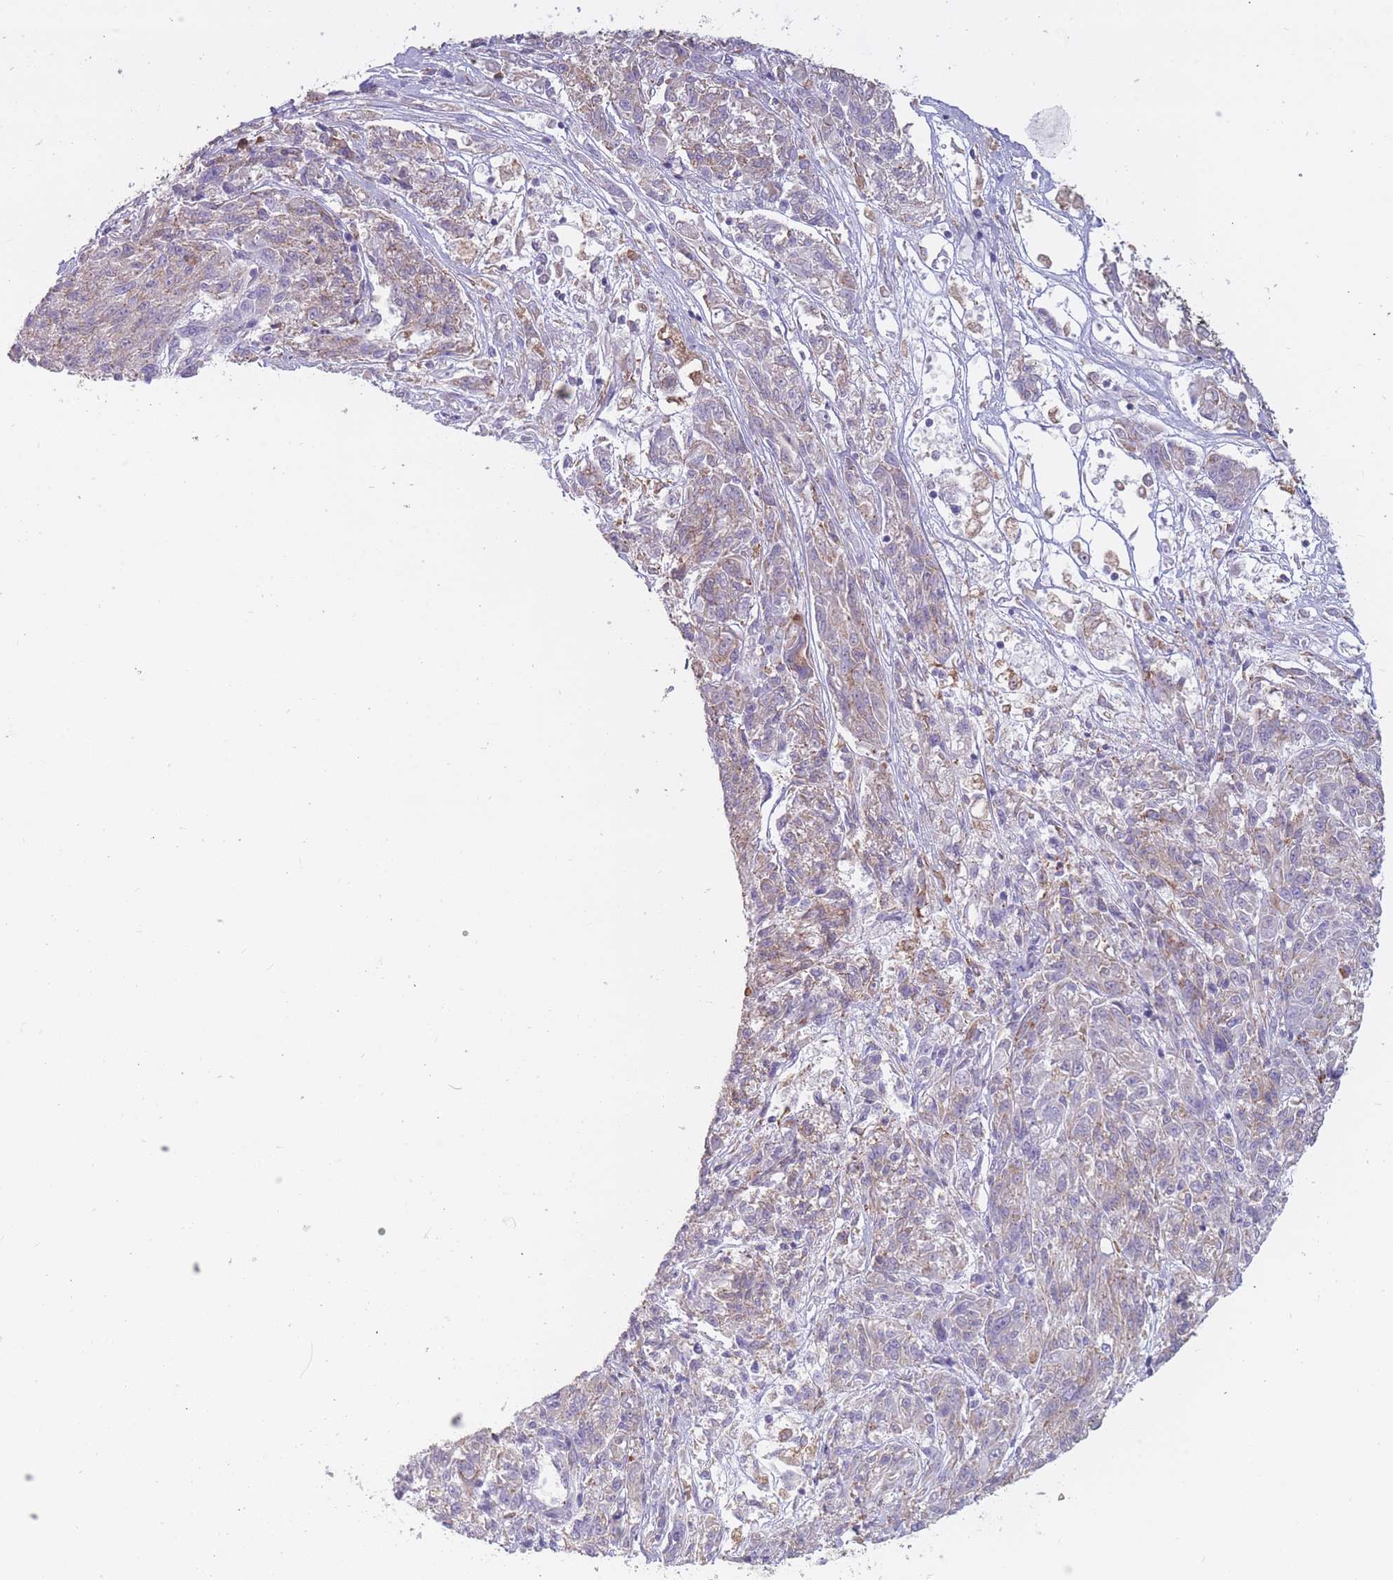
{"staining": {"intensity": "weak", "quantity": "25%-75%", "location": "cytoplasmic/membranous"}, "tissue": "melanoma", "cell_type": "Tumor cells", "image_type": "cancer", "snomed": [{"axis": "morphology", "description": "Malignant melanoma, NOS"}, {"axis": "topography", "description": "Skin"}], "caption": "Brown immunohistochemical staining in human malignant melanoma displays weak cytoplasmic/membranous positivity in about 25%-75% of tumor cells.", "gene": "TRAPPC5", "patient": {"sex": "male", "age": 53}}